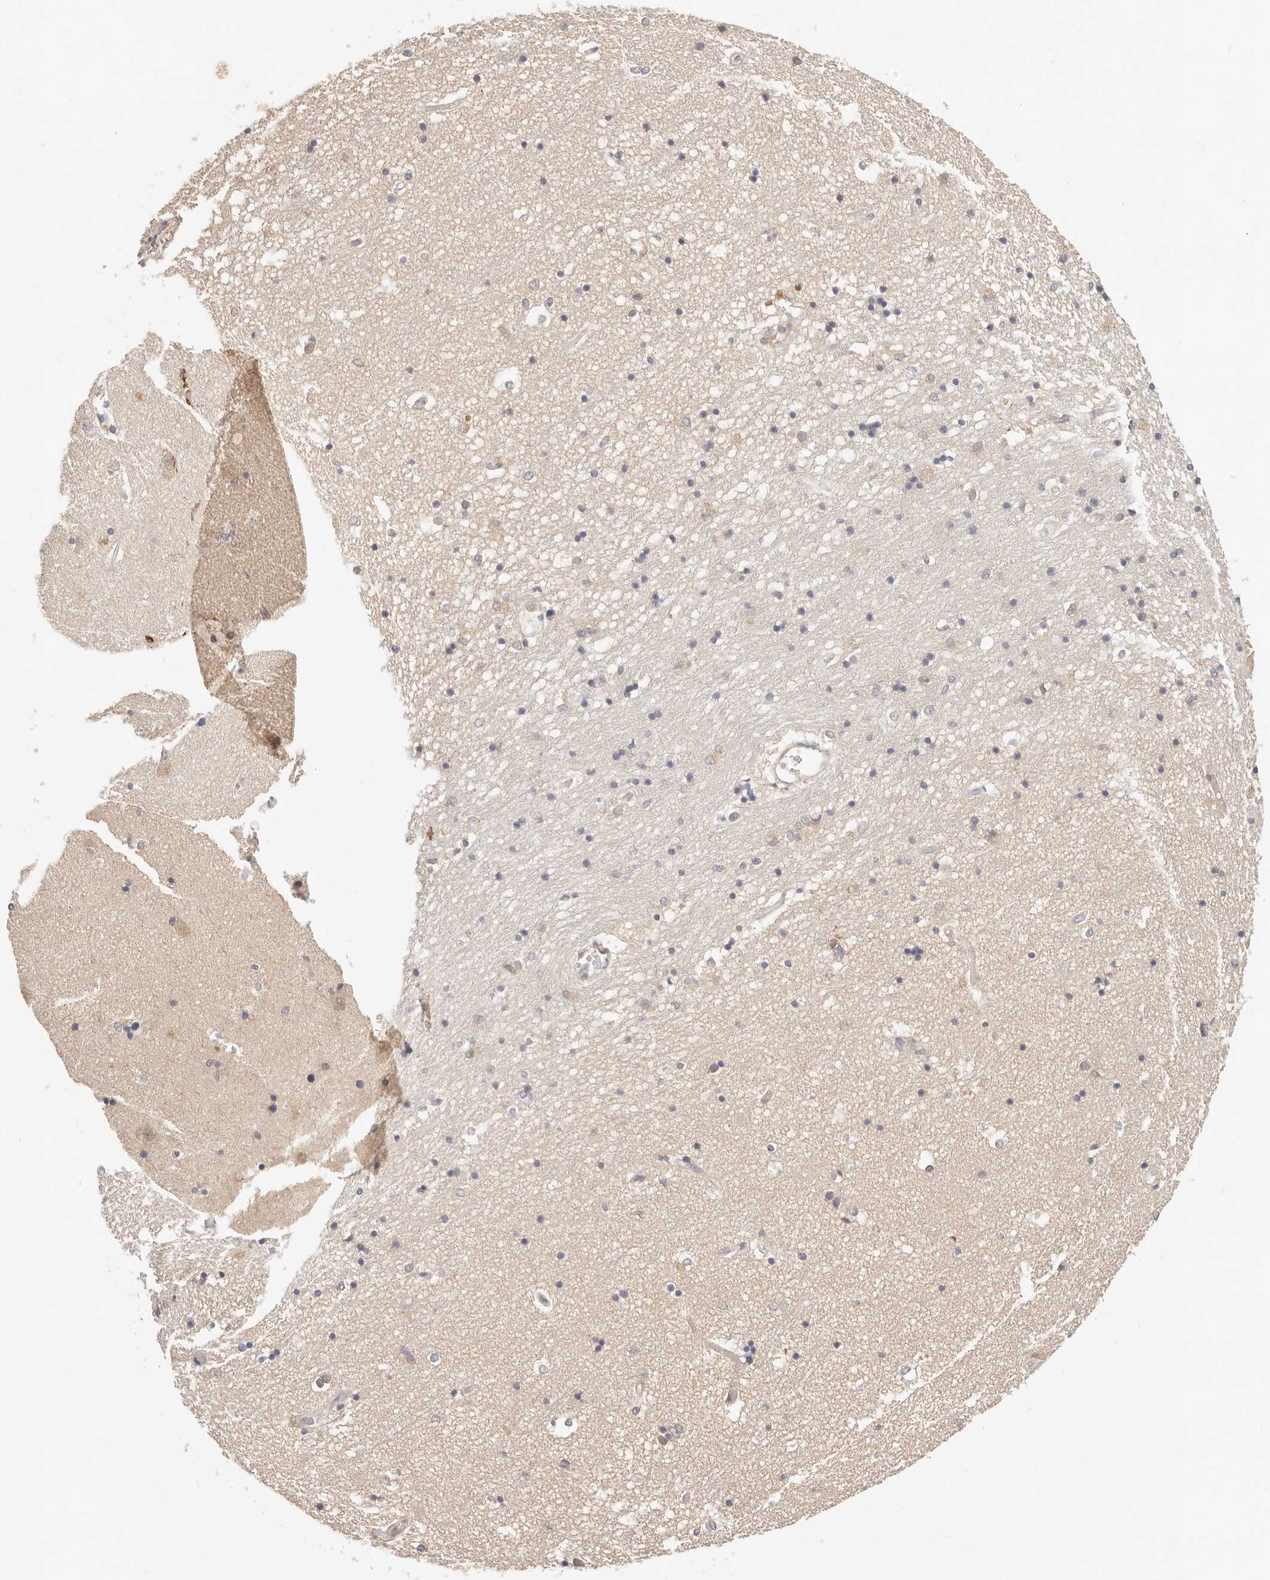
{"staining": {"intensity": "weak", "quantity": "<25%", "location": "cytoplasmic/membranous"}, "tissue": "hippocampus", "cell_type": "Glial cells", "image_type": "normal", "snomed": [{"axis": "morphology", "description": "Normal tissue, NOS"}, {"axis": "topography", "description": "Hippocampus"}], "caption": "DAB (3,3'-diaminobenzidine) immunohistochemical staining of unremarkable human hippocampus reveals no significant expression in glial cells. (Stains: DAB (3,3'-diaminobenzidine) immunohistochemistry (IHC) with hematoxylin counter stain, Microscopy: brightfield microscopy at high magnification).", "gene": "DTNBP1", "patient": {"sex": "male", "age": 45}}